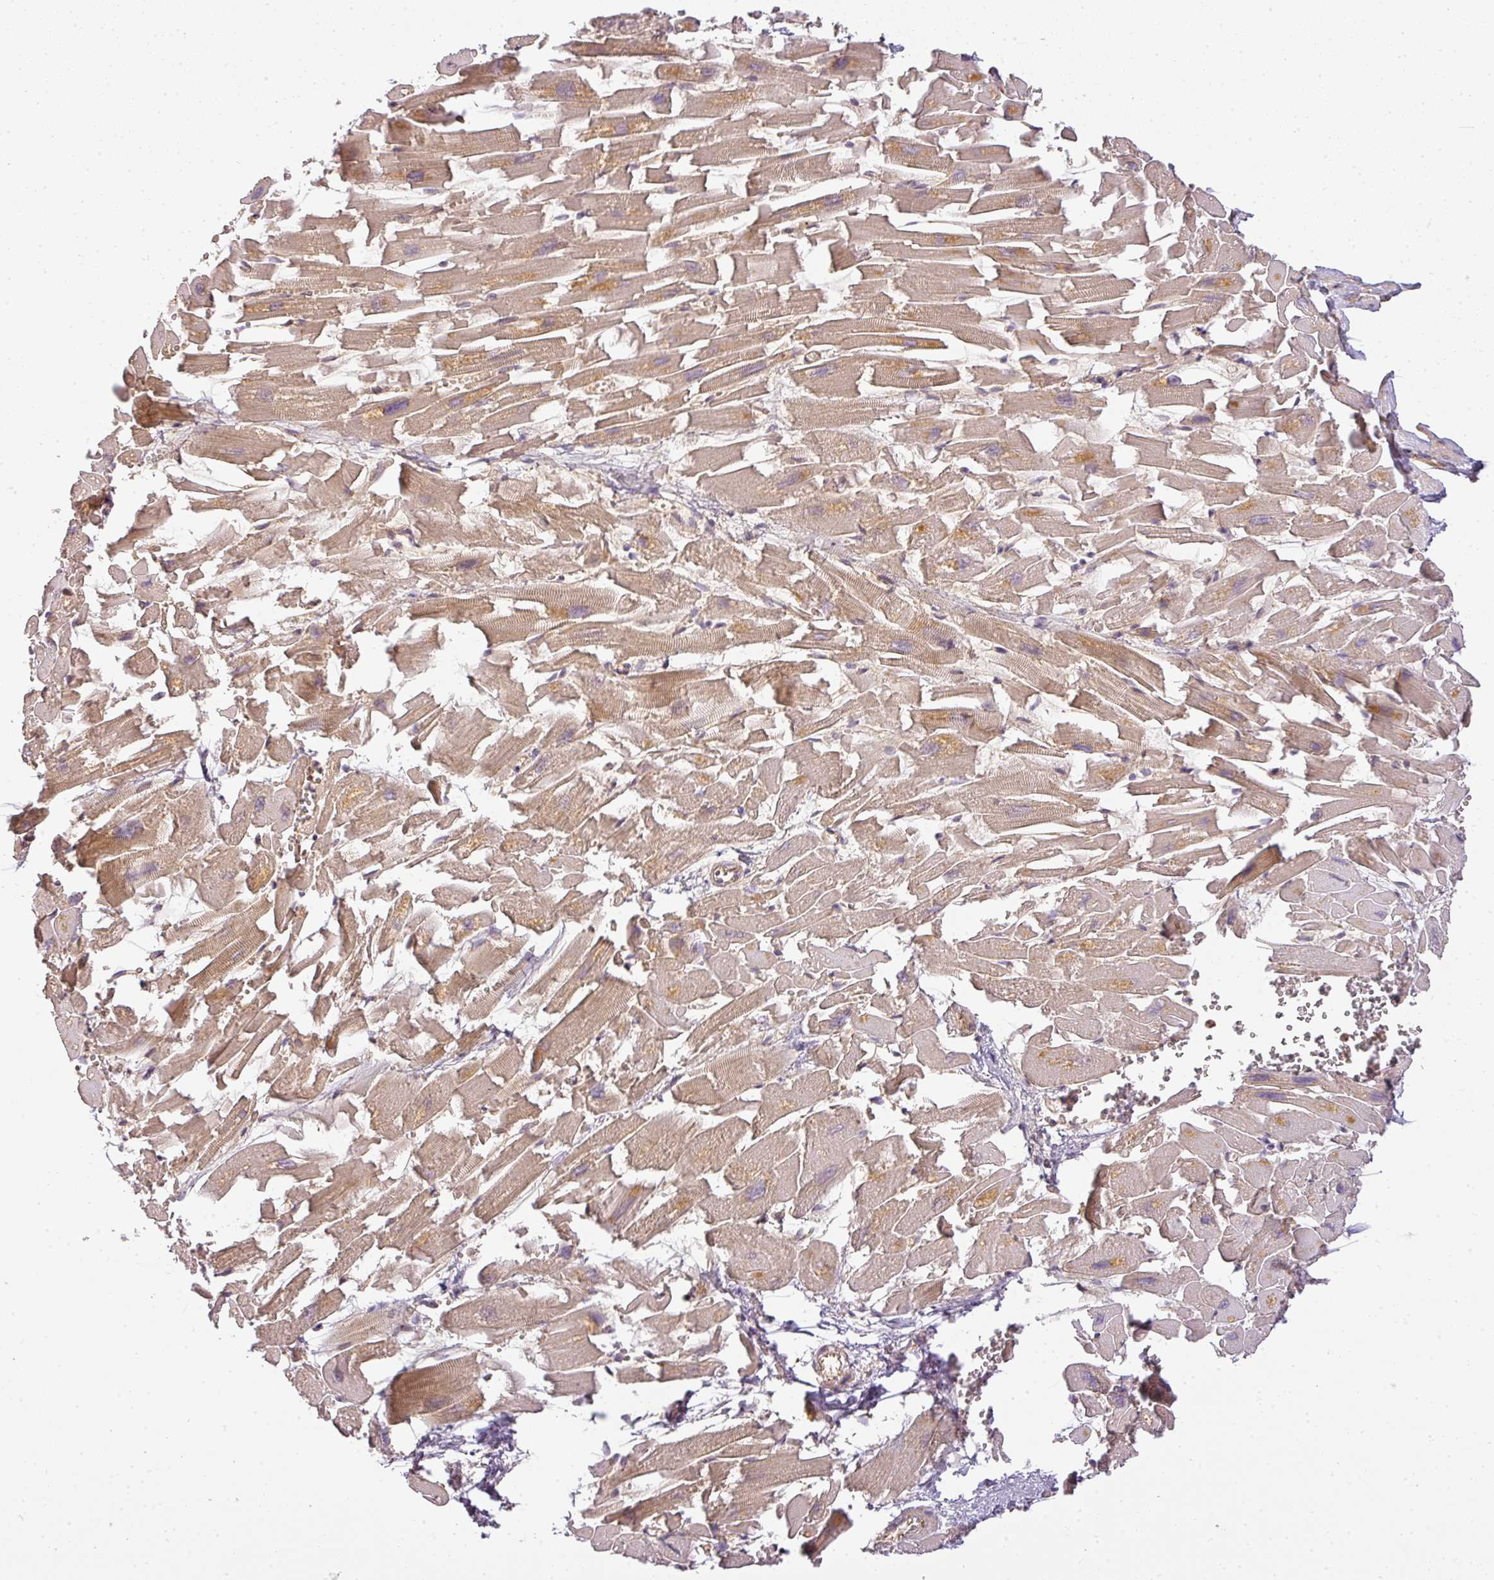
{"staining": {"intensity": "moderate", "quantity": "25%-75%", "location": "cytoplasmic/membranous"}, "tissue": "heart muscle", "cell_type": "Cardiomyocytes", "image_type": "normal", "snomed": [{"axis": "morphology", "description": "Normal tissue, NOS"}, {"axis": "topography", "description": "Heart"}], "caption": "This histopathology image exhibits immunohistochemistry staining of unremarkable human heart muscle, with medium moderate cytoplasmic/membranous staining in approximately 25%-75% of cardiomyocytes.", "gene": "TCL1B", "patient": {"sex": "female", "age": 64}}